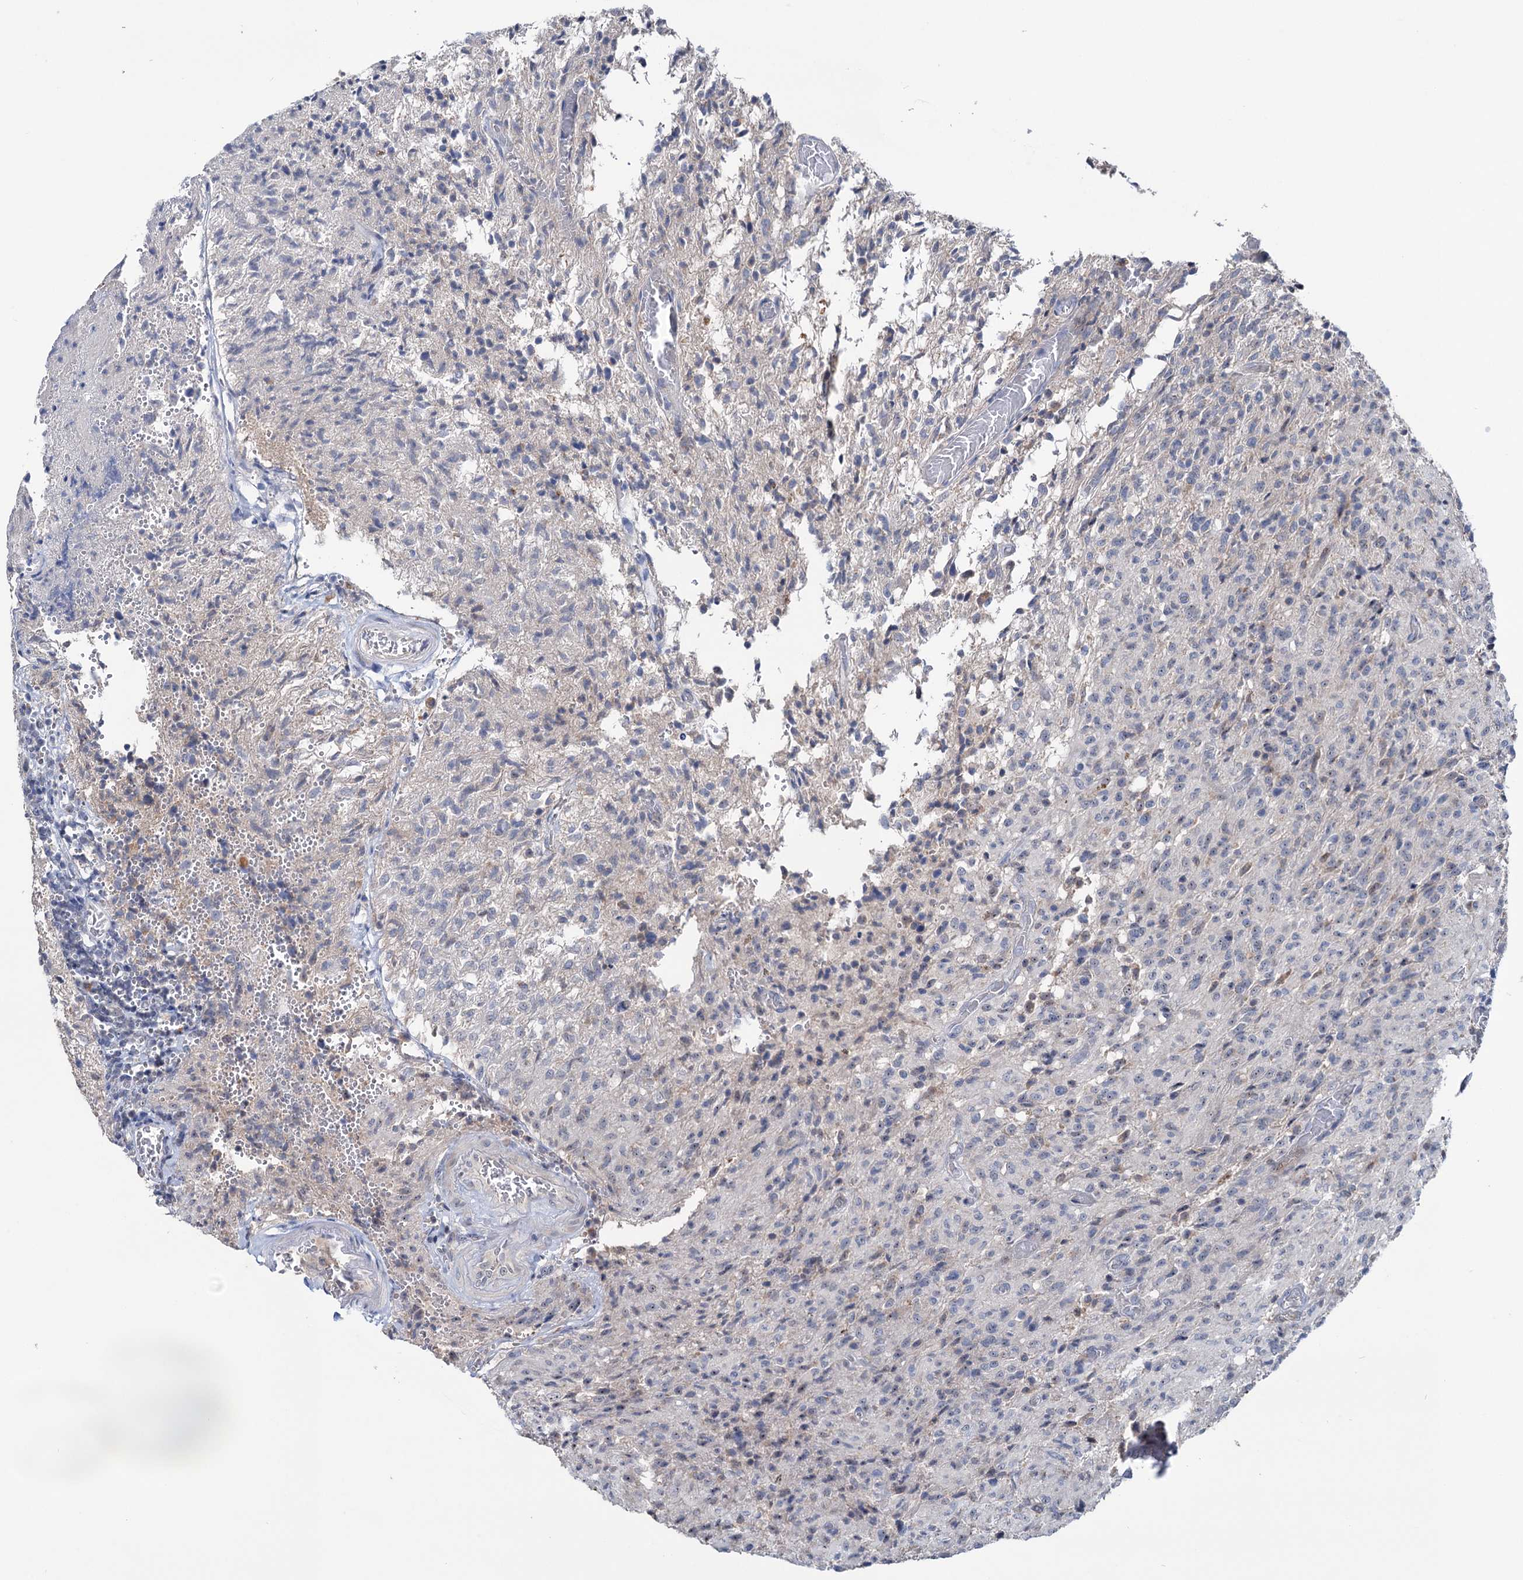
{"staining": {"intensity": "moderate", "quantity": "<25%", "location": "nuclear"}, "tissue": "glioma", "cell_type": "Tumor cells", "image_type": "cancer", "snomed": [{"axis": "morphology", "description": "Glioma, malignant, High grade"}, {"axis": "topography", "description": "Brain"}], "caption": "Tumor cells demonstrate moderate nuclear staining in about <25% of cells in glioma. The protein of interest is stained brown, and the nuclei are stained in blue (DAB (3,3'-diaminobenzidine) IHC with brightfield microscopy, high magnification).", "gene": "HTR3B", "patient": {"sex": "female", "age": 57}}